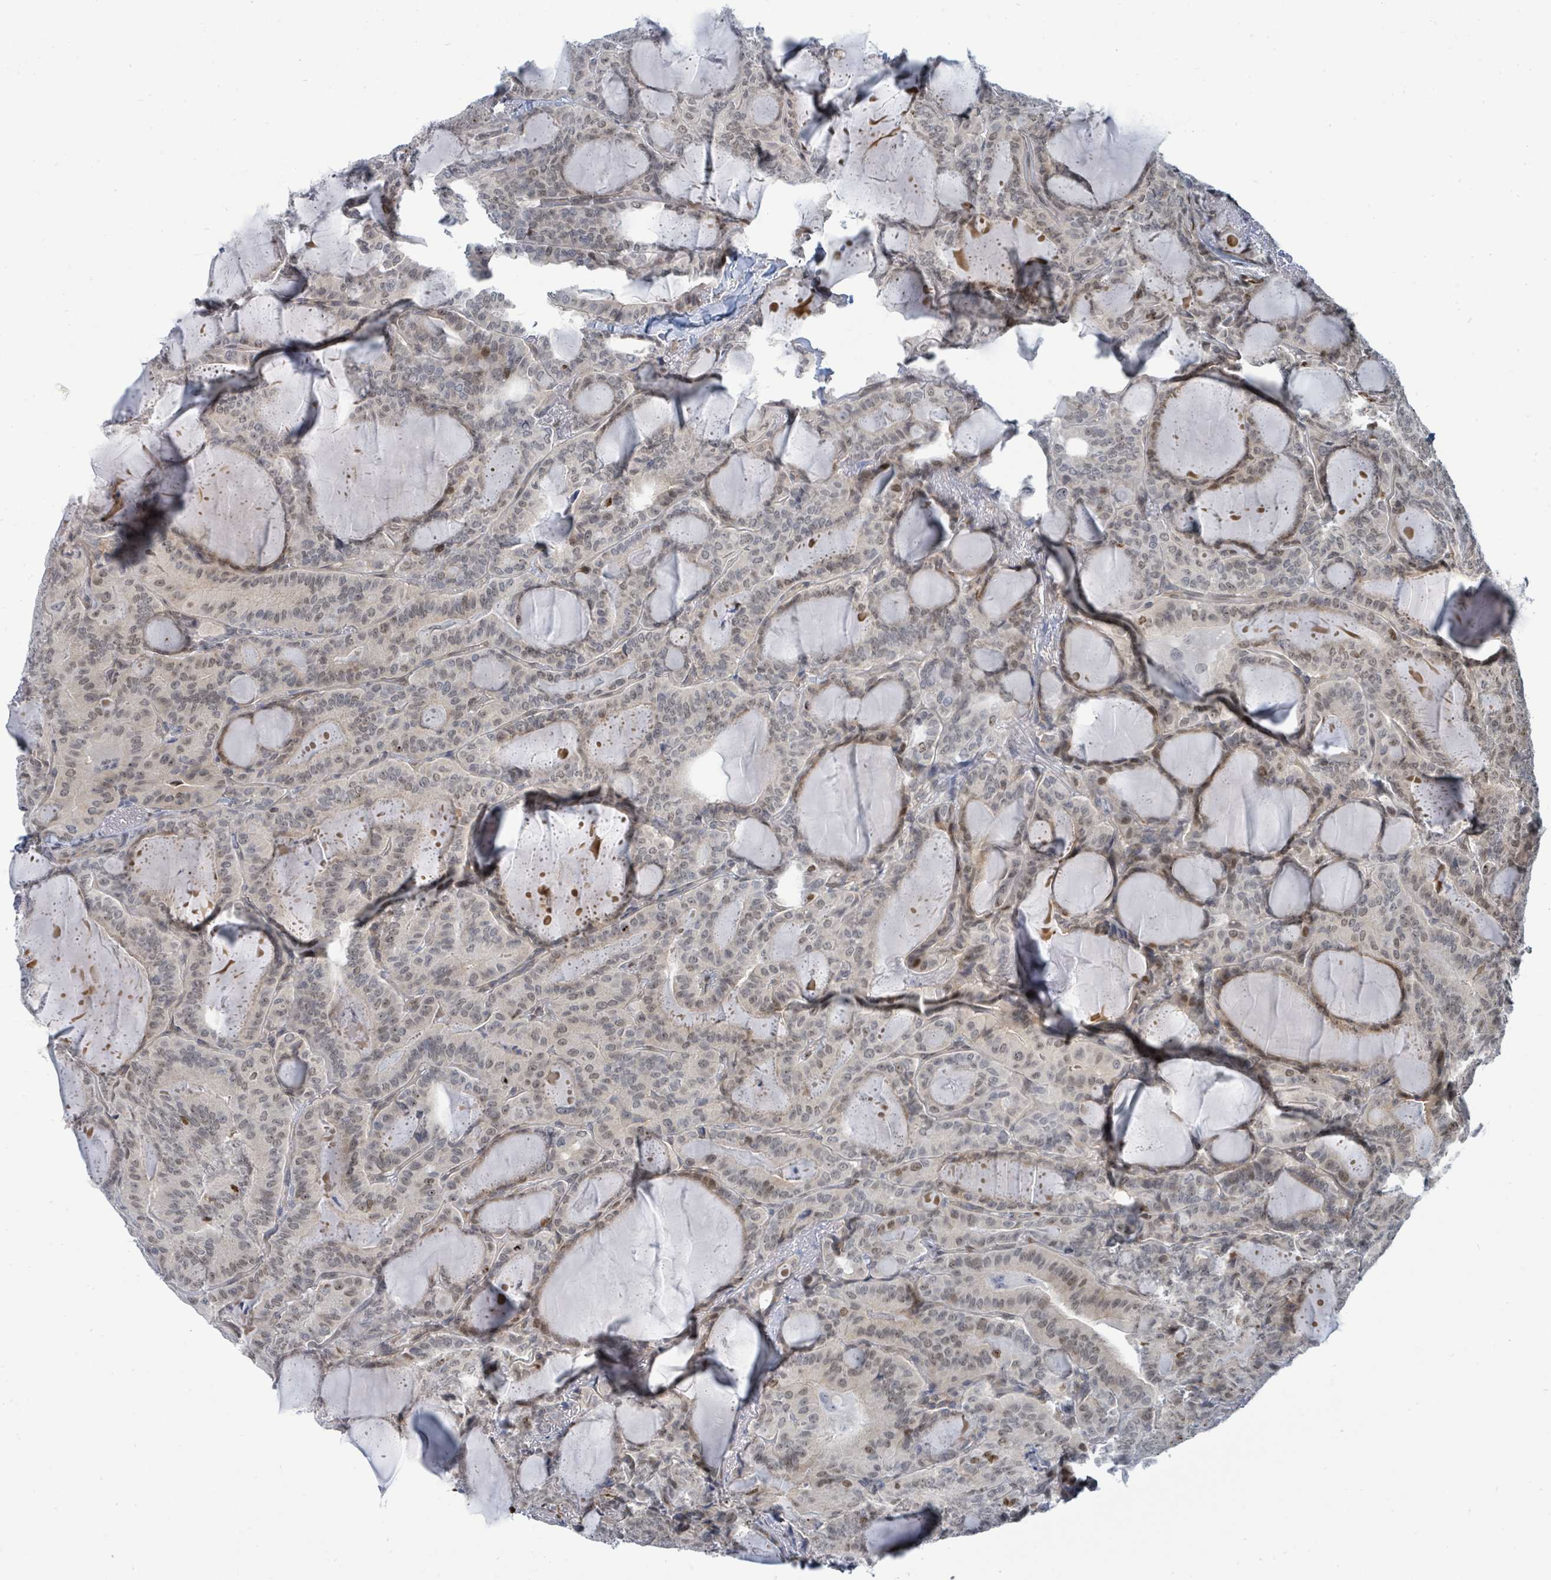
{"staining": {"intensity": "strong", "quantity": "<25%", "location": "nuclear"}, "tissue": "thyroid cancer", "cell_type": "Tumor cells", "image_type": "cancer", "snomed": [{"axis": "morphology", "description": "Papillary adenocarcinoma, NOS"}, {"axis": "topography", "description": "Thyroid gland"}], "caption": "DAB (3,3'-diaminobenzidine) immunohistochemical staining of human thyroid papillary adenocarcinoma exhibits strong nuclear protein expression in approximately <25% of tumor cells.", "gene": "SUMO4", "patient": {"sex": "female", "age": 68}}